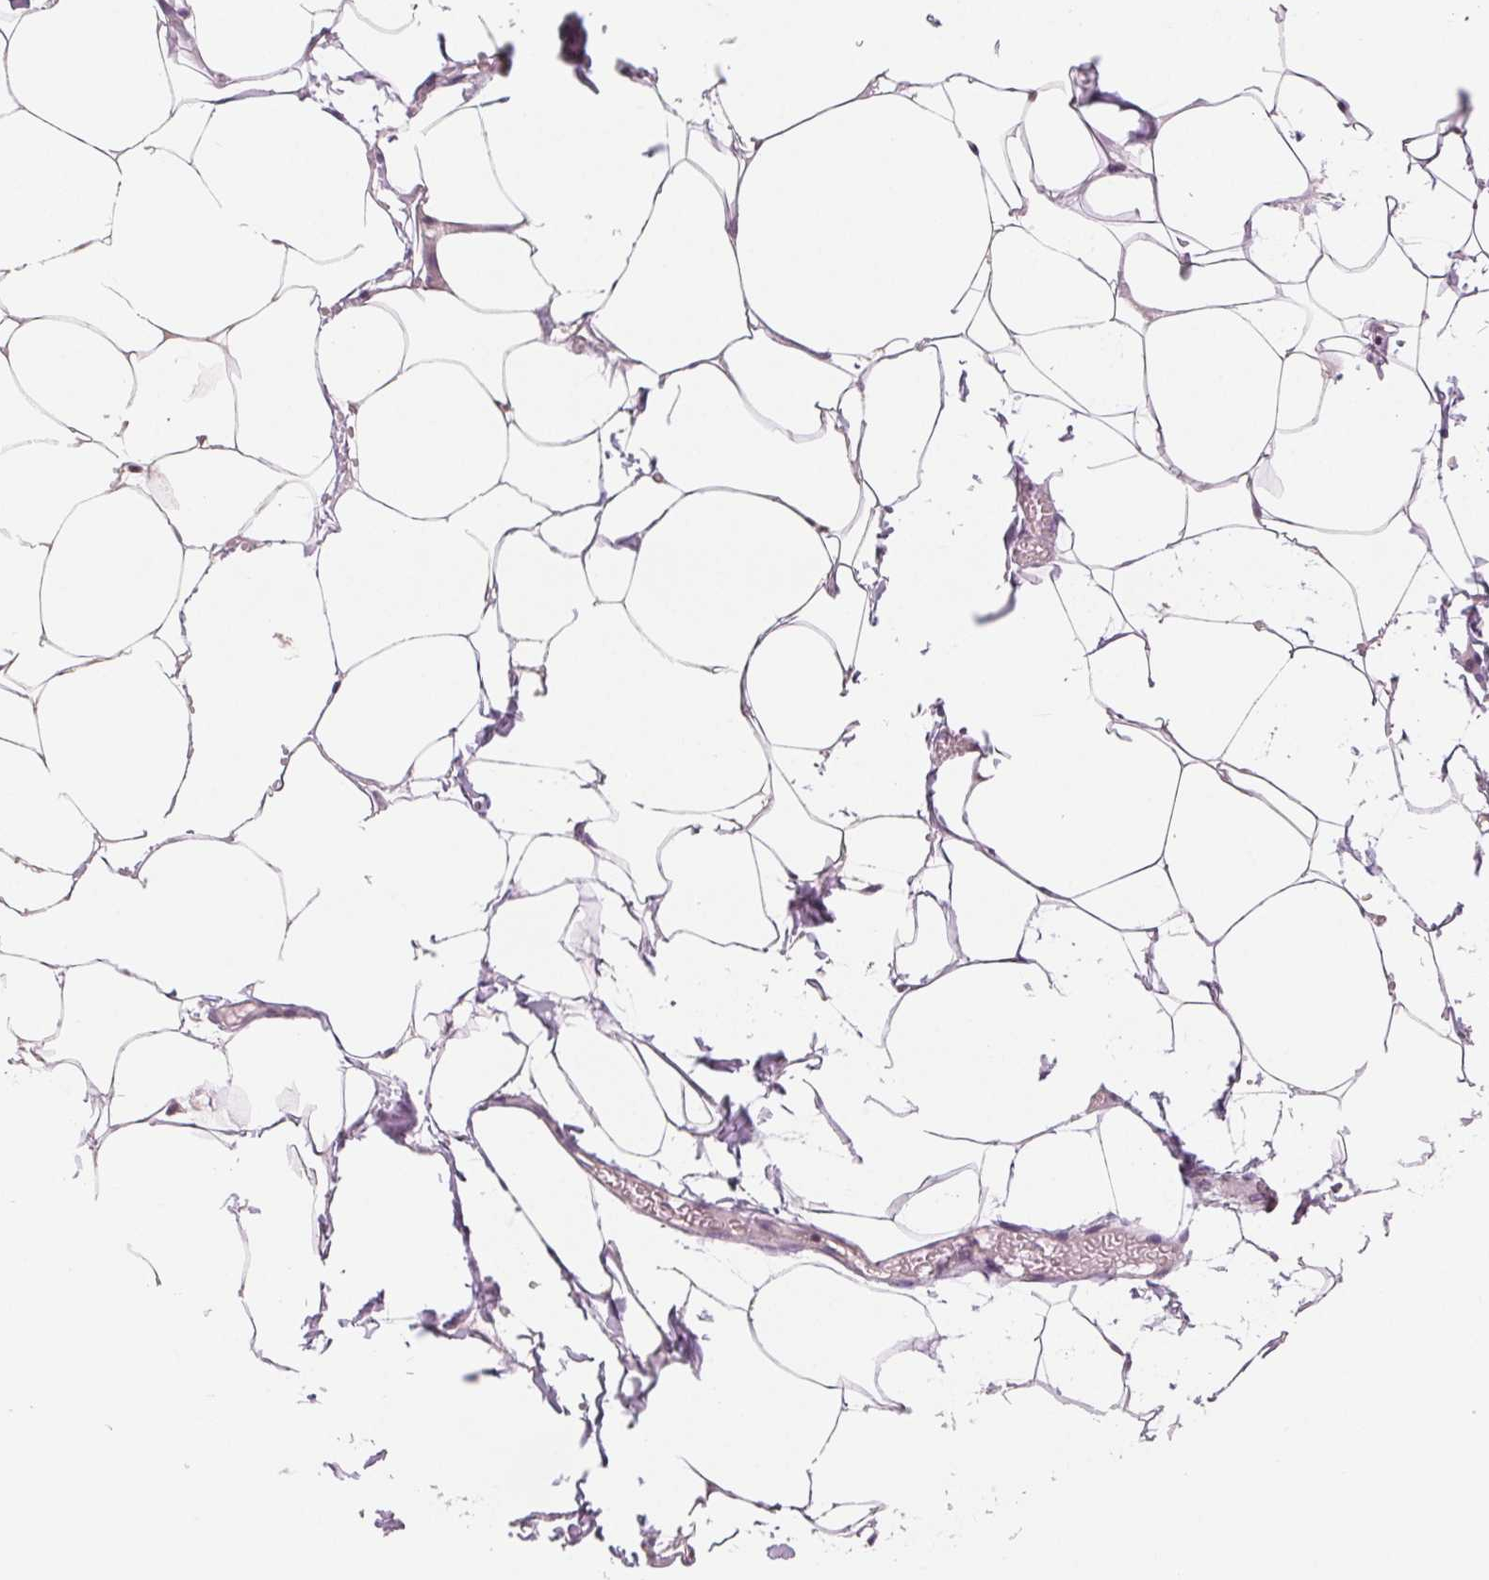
{"staining": {"intensity": "negative", "quantity": "none", "location": "none"}, "tissue": "adipose tissue", "cell_type": "Adipocytes", "image_type": "normal", "snomed": [{"axis": "morphology", "description": "Normal tissue, NOS"}, {"axis": "topography", "description": "Prostate"}, {"axis": "topography", "description": "Peripheral nerve tissue"}], "caption": "High magnification brightfield microscopy of benign adipose tissue stained with DAB (brown) and counterstained with hematoxylin (blue): adipocytes show no significant positivity. Brightfield microscopy of immunohistochemistry stained with DAB (3,3'-diaminobenzidine) (brown) and hematoxylin (blue), captured at high magnification.", "gene": "VTCN1", "patient": {"sex": "male", "age": 55}}